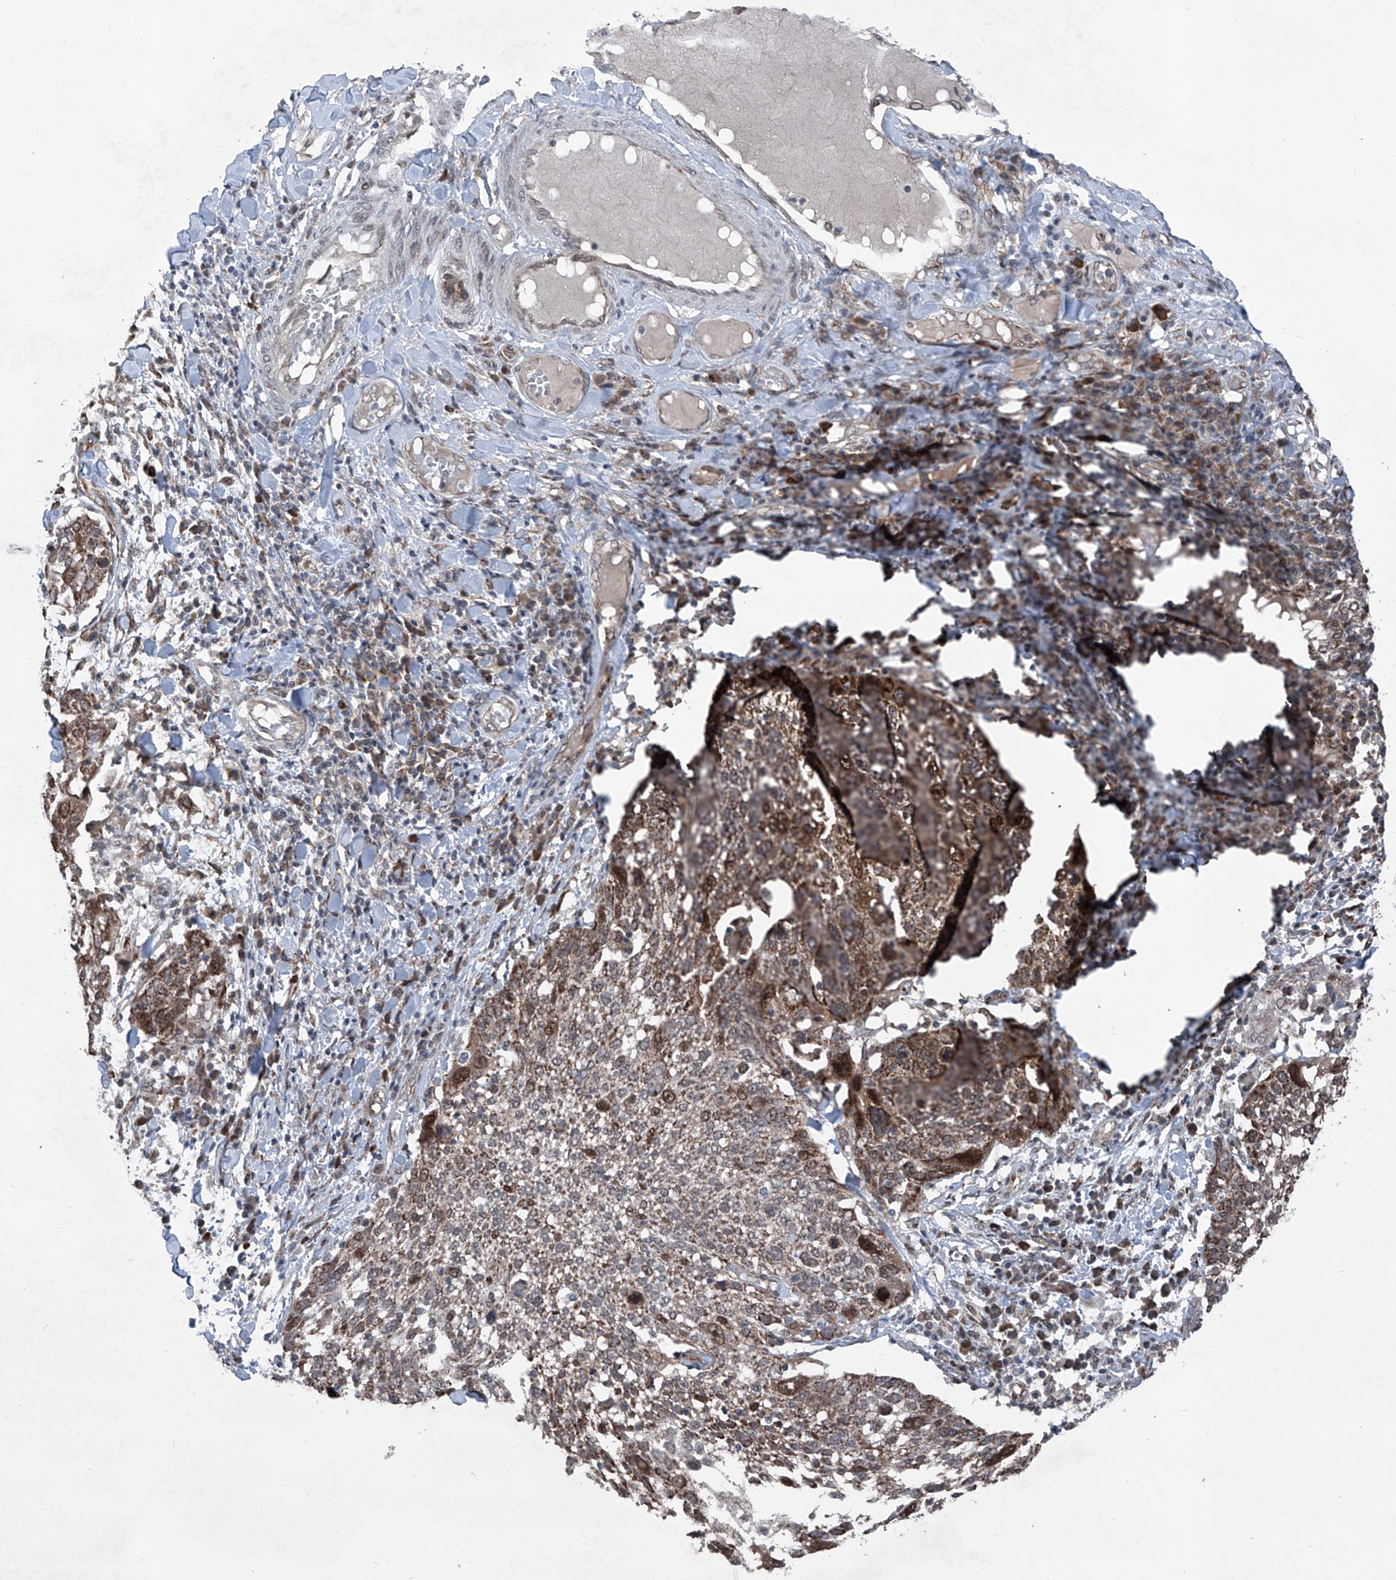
{"staining": {"intensity": "strong", "quantity": "<25%", "location": "cytoplasmic/membranous,nuclear"}, "tissue": "lung cancer", "cell_type": "Tumor cells", "image_type": "cancer", "snomed": [{"axis": "morphology", "description": "Squamous cell carcinoma, NOS"}, {"axis": "topography", "description": "Lung"}], "caption": "Strong cytoplasmic/membranous and nuclear positivity is present in approximately <25% of tumor cells in lung cancer (squamous cell carcinoma). (Brightfield microscopy of DAB IHC at high magnification).", "gene": "COA7", "patient": {"sex": "male", "age": 65}}